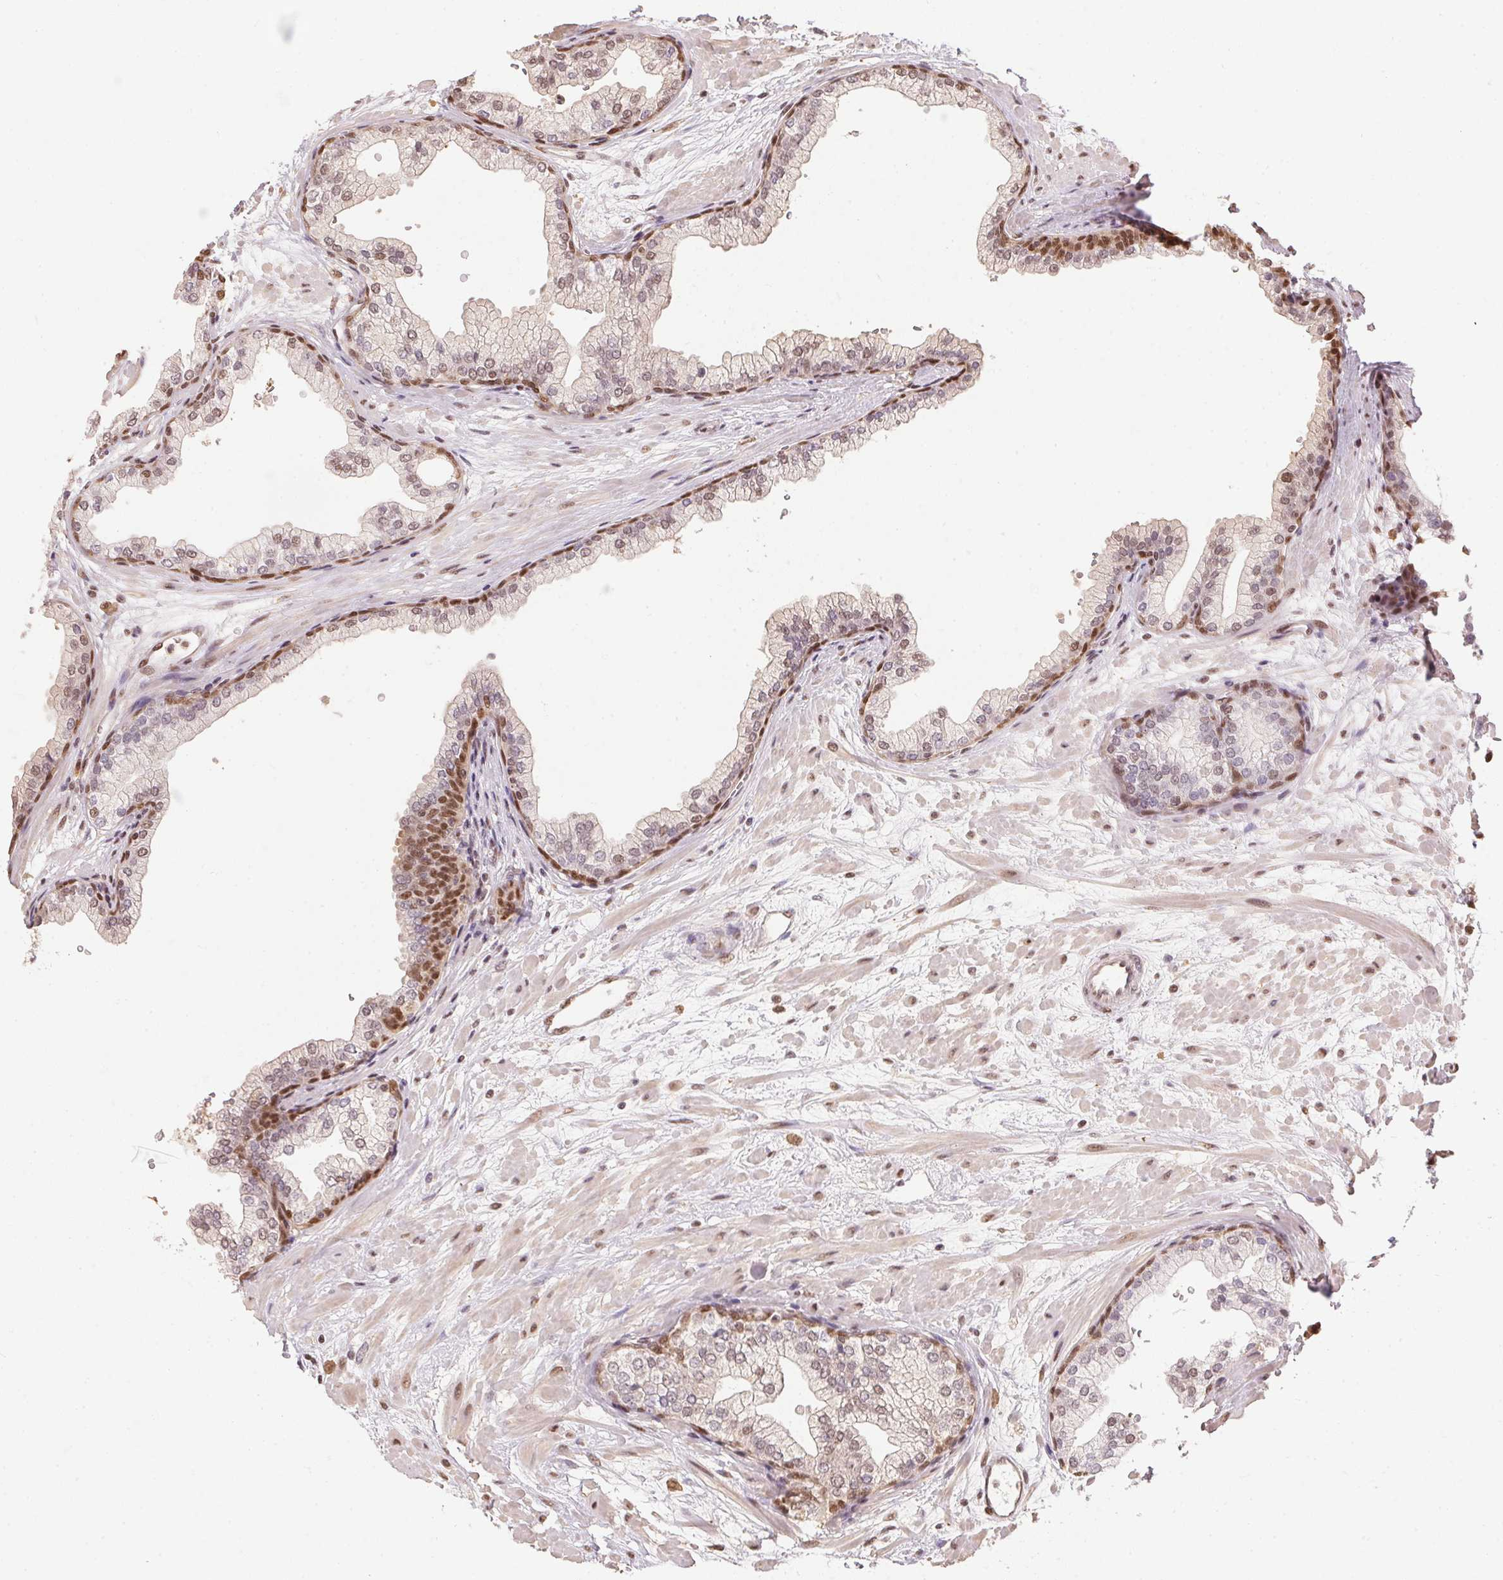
{"staining": {"intensity": "strong", "quantity": "<25%", "location": "nuclear"}, "tissue": "prostate", "cell_type": "Glandular cells", "image_type": "normal", "snomed": [{"axis": "morphology", "description": "Normal tissue, NOS"}, {"axis": "topography", "description": "Prostate"}, {"axis": "topography", "description": "Peripheral nerve tissue"}], "caption": "A high-resolution histopathology image shows IHC staining of benign prostate, which shows strong nuclear positivity in approximately <25% of glandular cells.", "gene": "TPI1", "patient": {"sex": "male", "age": 61}}